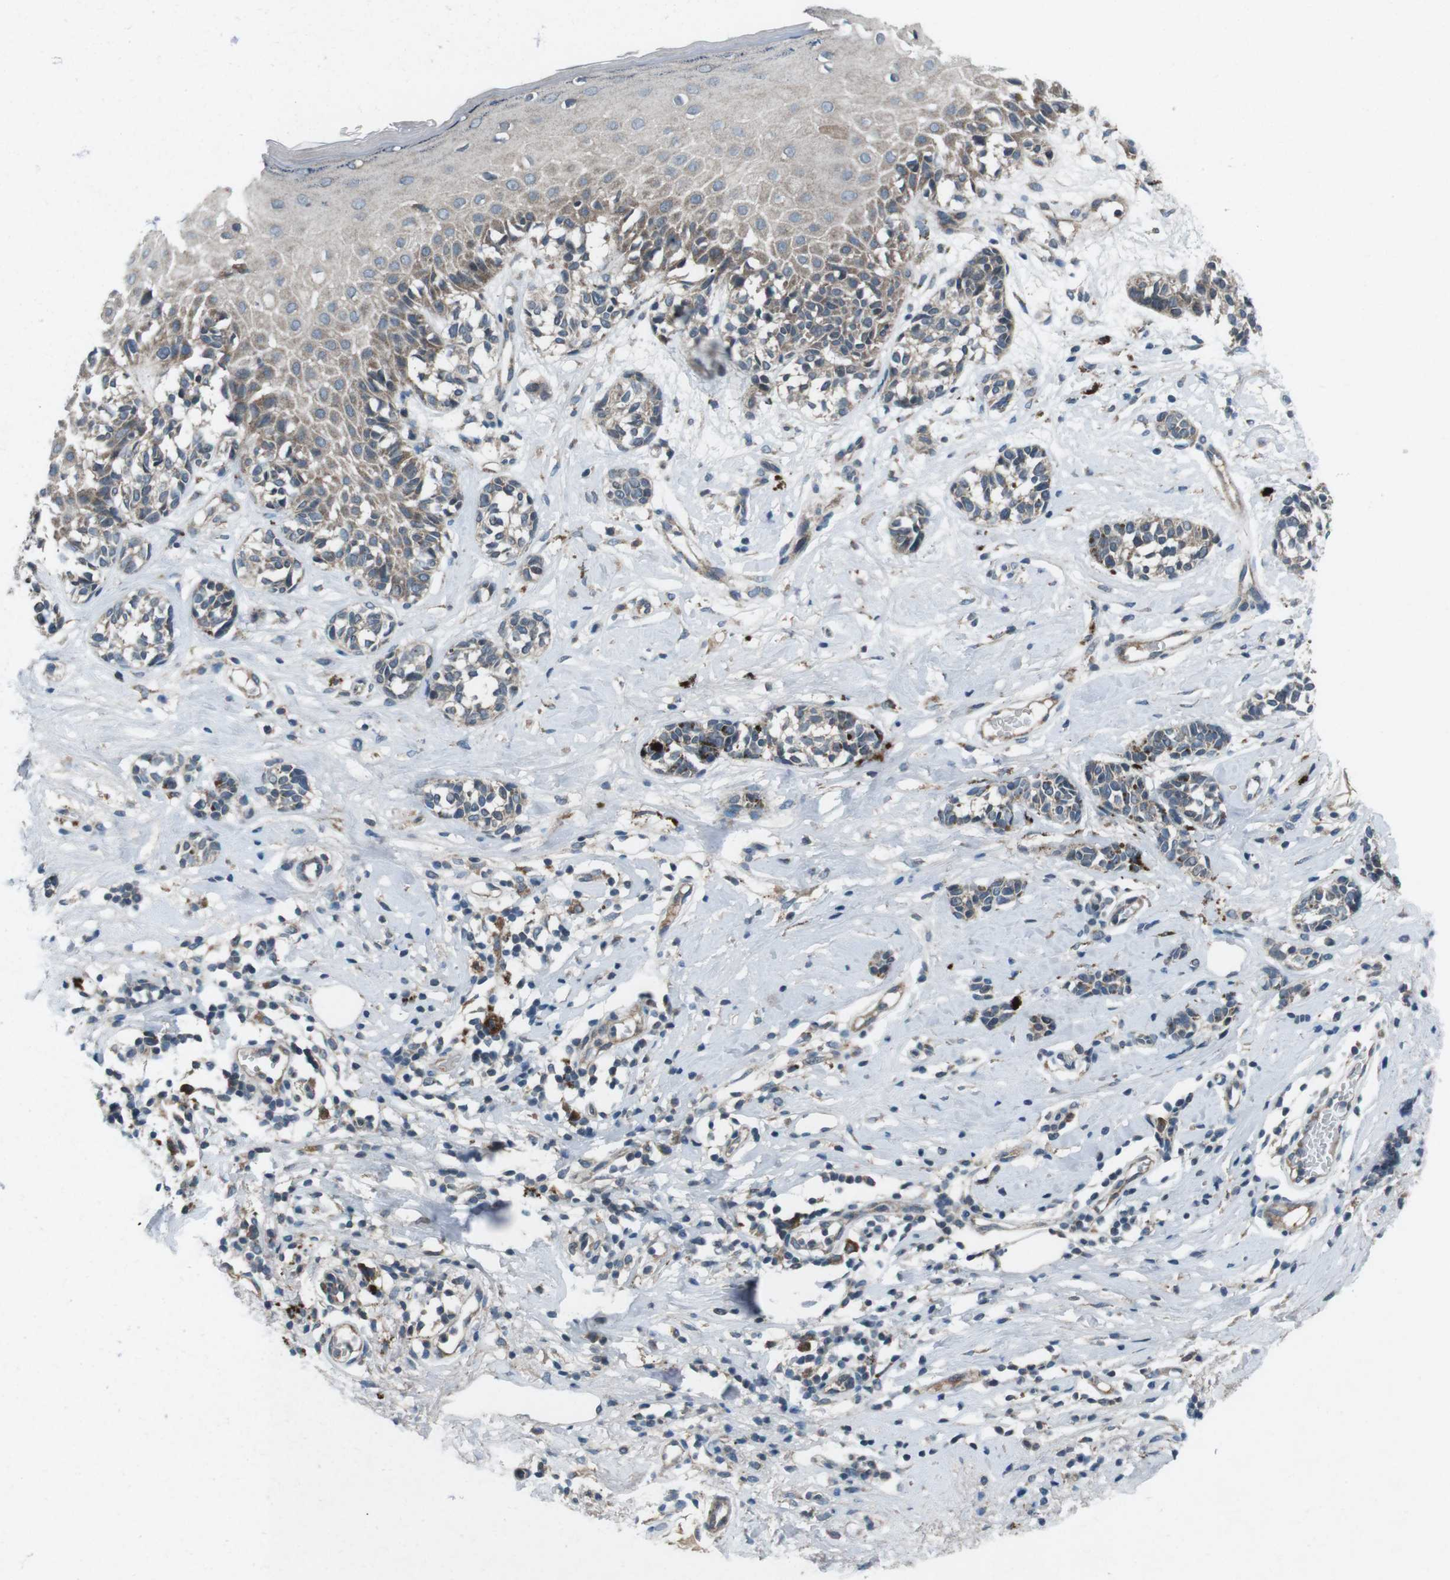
{"staining": {"intensity": "weak", "quantity": "25%-75%", "location": "cytoplasmic/membranous"}, "tissue": "melanoma", "cell_type": "Tumor cells", "image_type": "cancer", "snomed": [{"axis": "morphology", "description": "Malignant melanoma, NOS"}, {"axis": "topography", "description": "Skin"}], "caption": "High-power microscopy captured an IHC histopathology image of melanoma, revealing weak cytoplasmic/membranous staining in approximately 25%-75% of tumor cells.", "gene": "CDK16", "patient": {"sex": "male", "age": 64}}